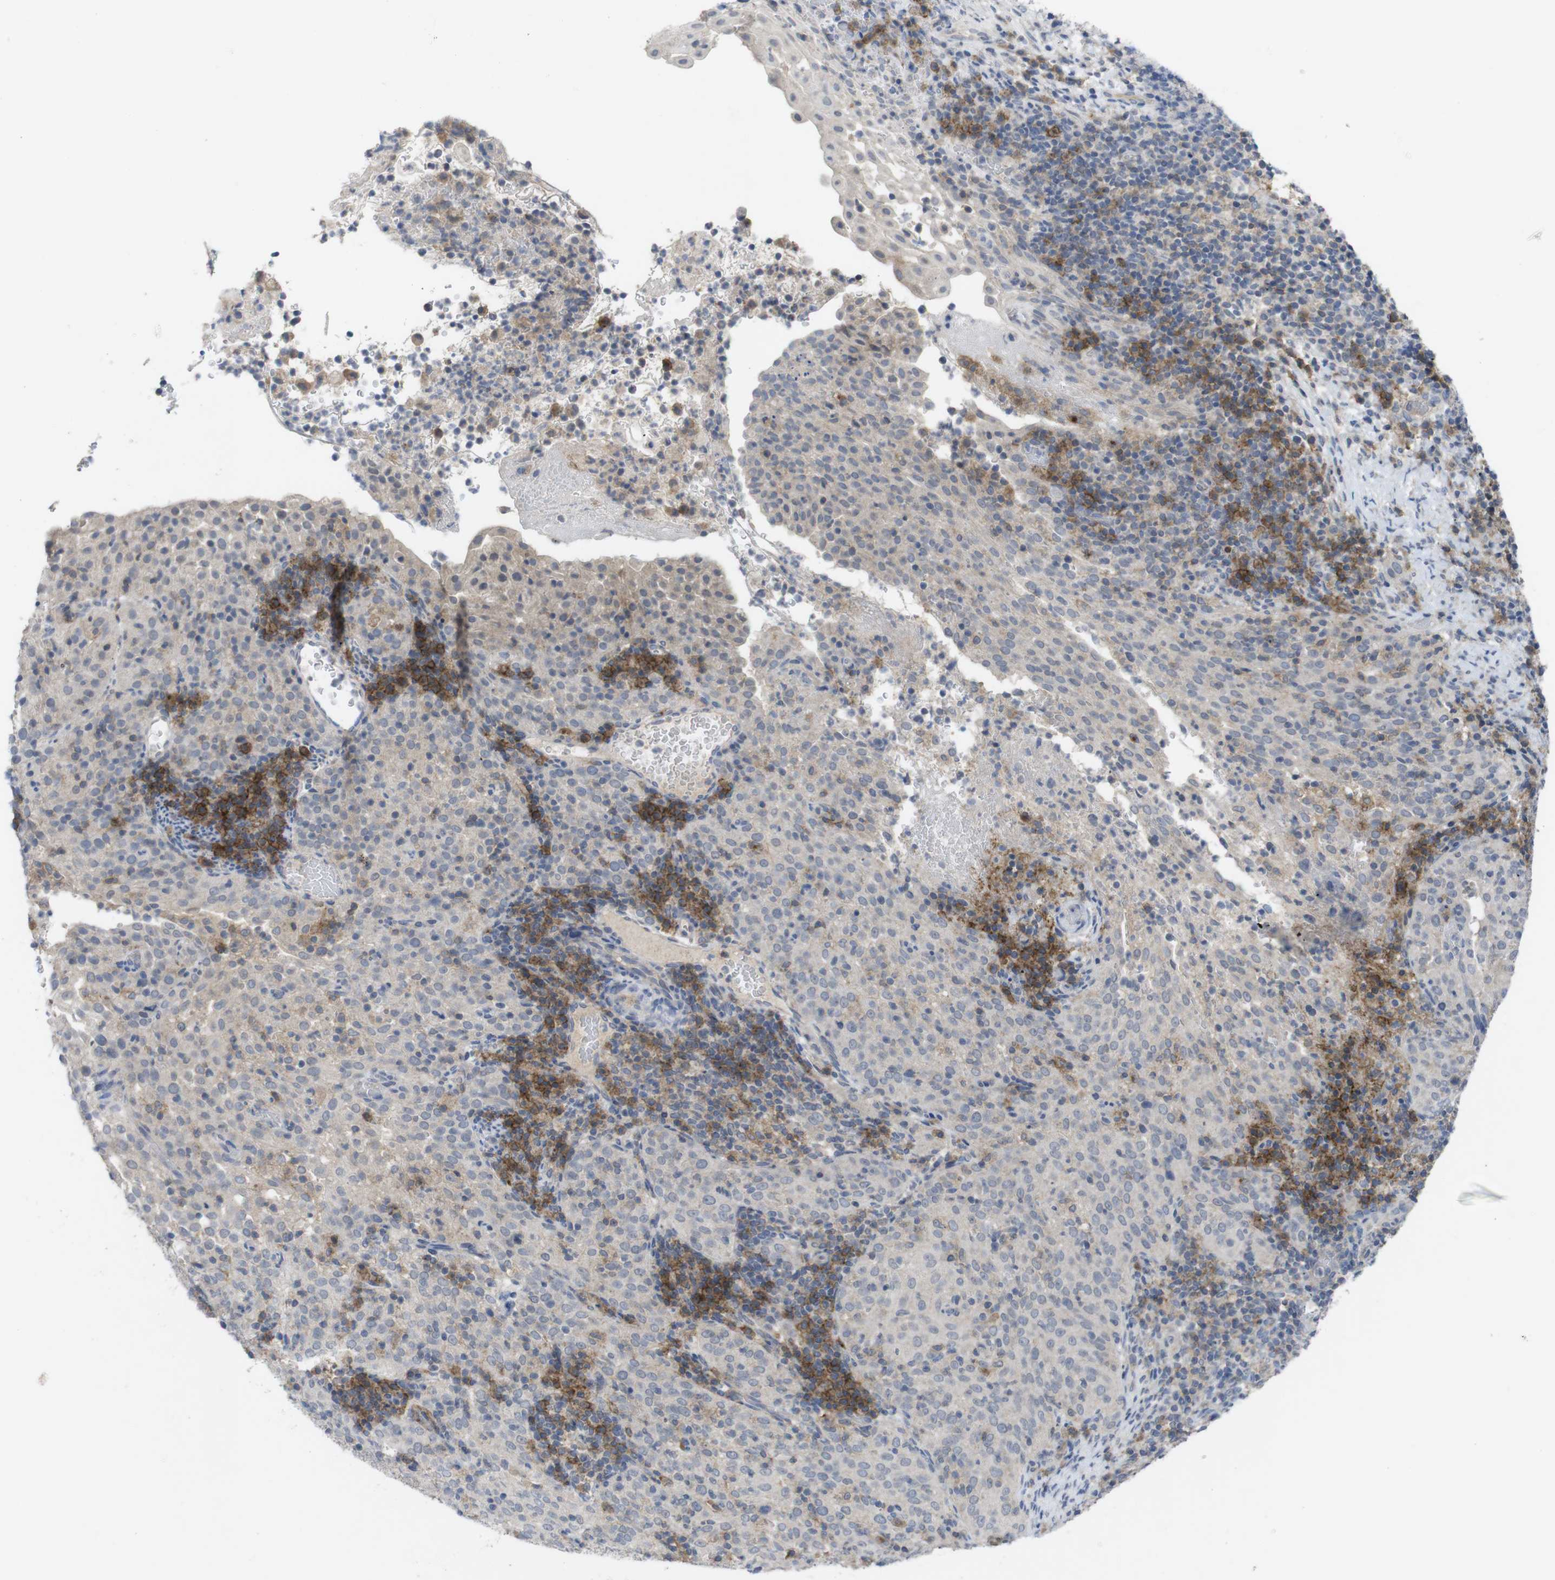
{"staining": {"intensity": "weak", "quantity": "<25%", "location": "cytoplasmic/membranous"}, "tissue": "cervical cancer", "cell_type": "Tumor cells", "image_type": "cancer", "snomed": [{"axis": "morphology", "description": "Squamous cell carcinoma, NOS"}, {"axis": "topography", "description": "Cervix"}], "caption": "A micrograph of human squamous cell carcinoma (cervical) is negative for staining in tumor cells.", "gene": "SLAMF7", "patient": {"sex": "female", "age": 51}}